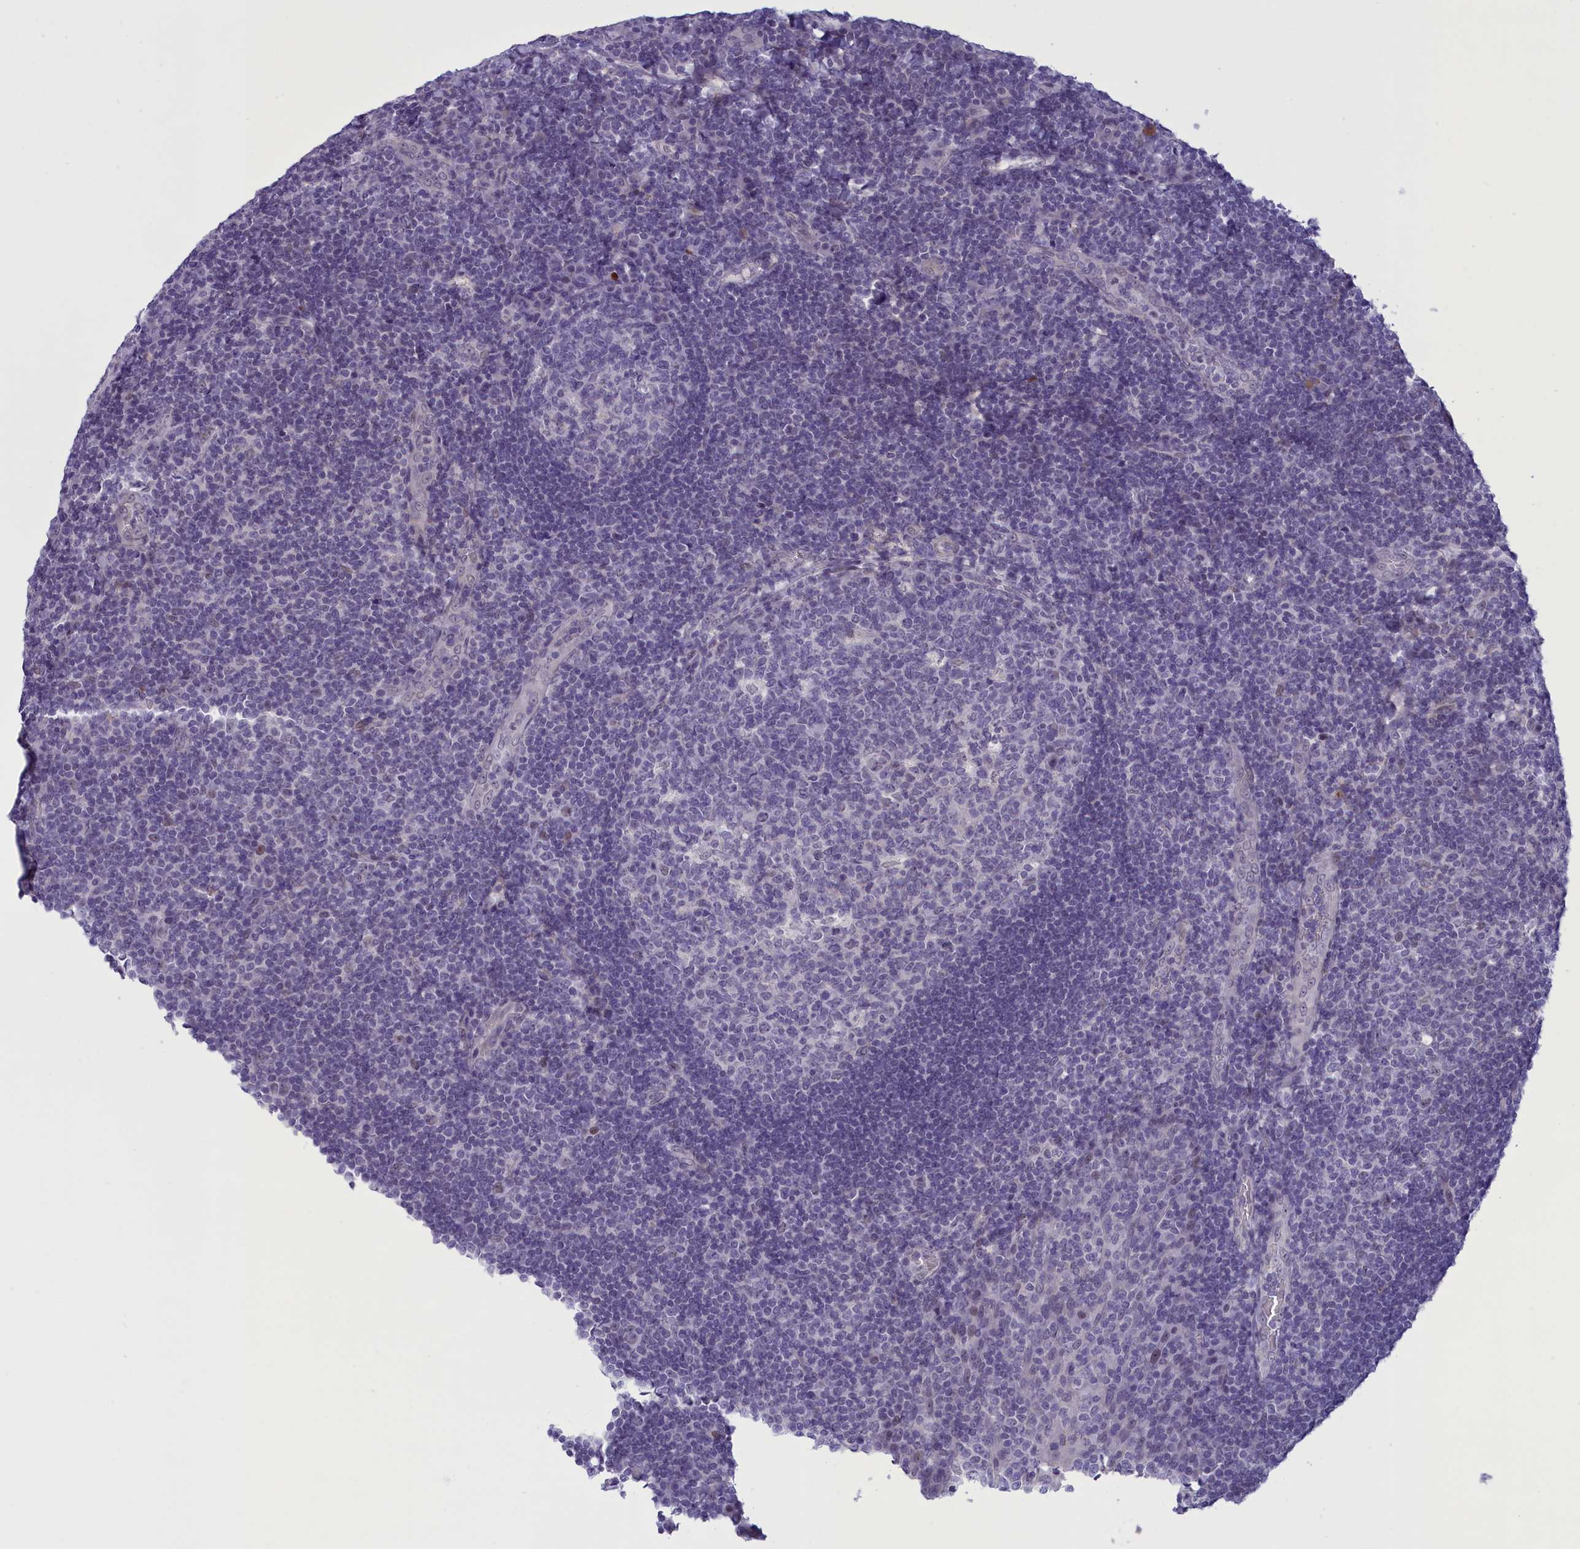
{"staining": {"intensity": "negative", "quantity": "none", "location": "none"}, "tissue": "tonsil", "cell_type": "Germinal center cells", "image_type": "normal", "snomed": [{"axis": "morphology", "description": "Normal tissue, NOS"}, {"axis": "topography", "description": "Tonsil"}], "caption": "An immunohistochemistry (IHC) micrograph of unremarkable tonsil is shown. There is no staining in germinal center cells of tonsil.", "gene": "ELOA2", "patient": {"sex": "male", "age": 17}}